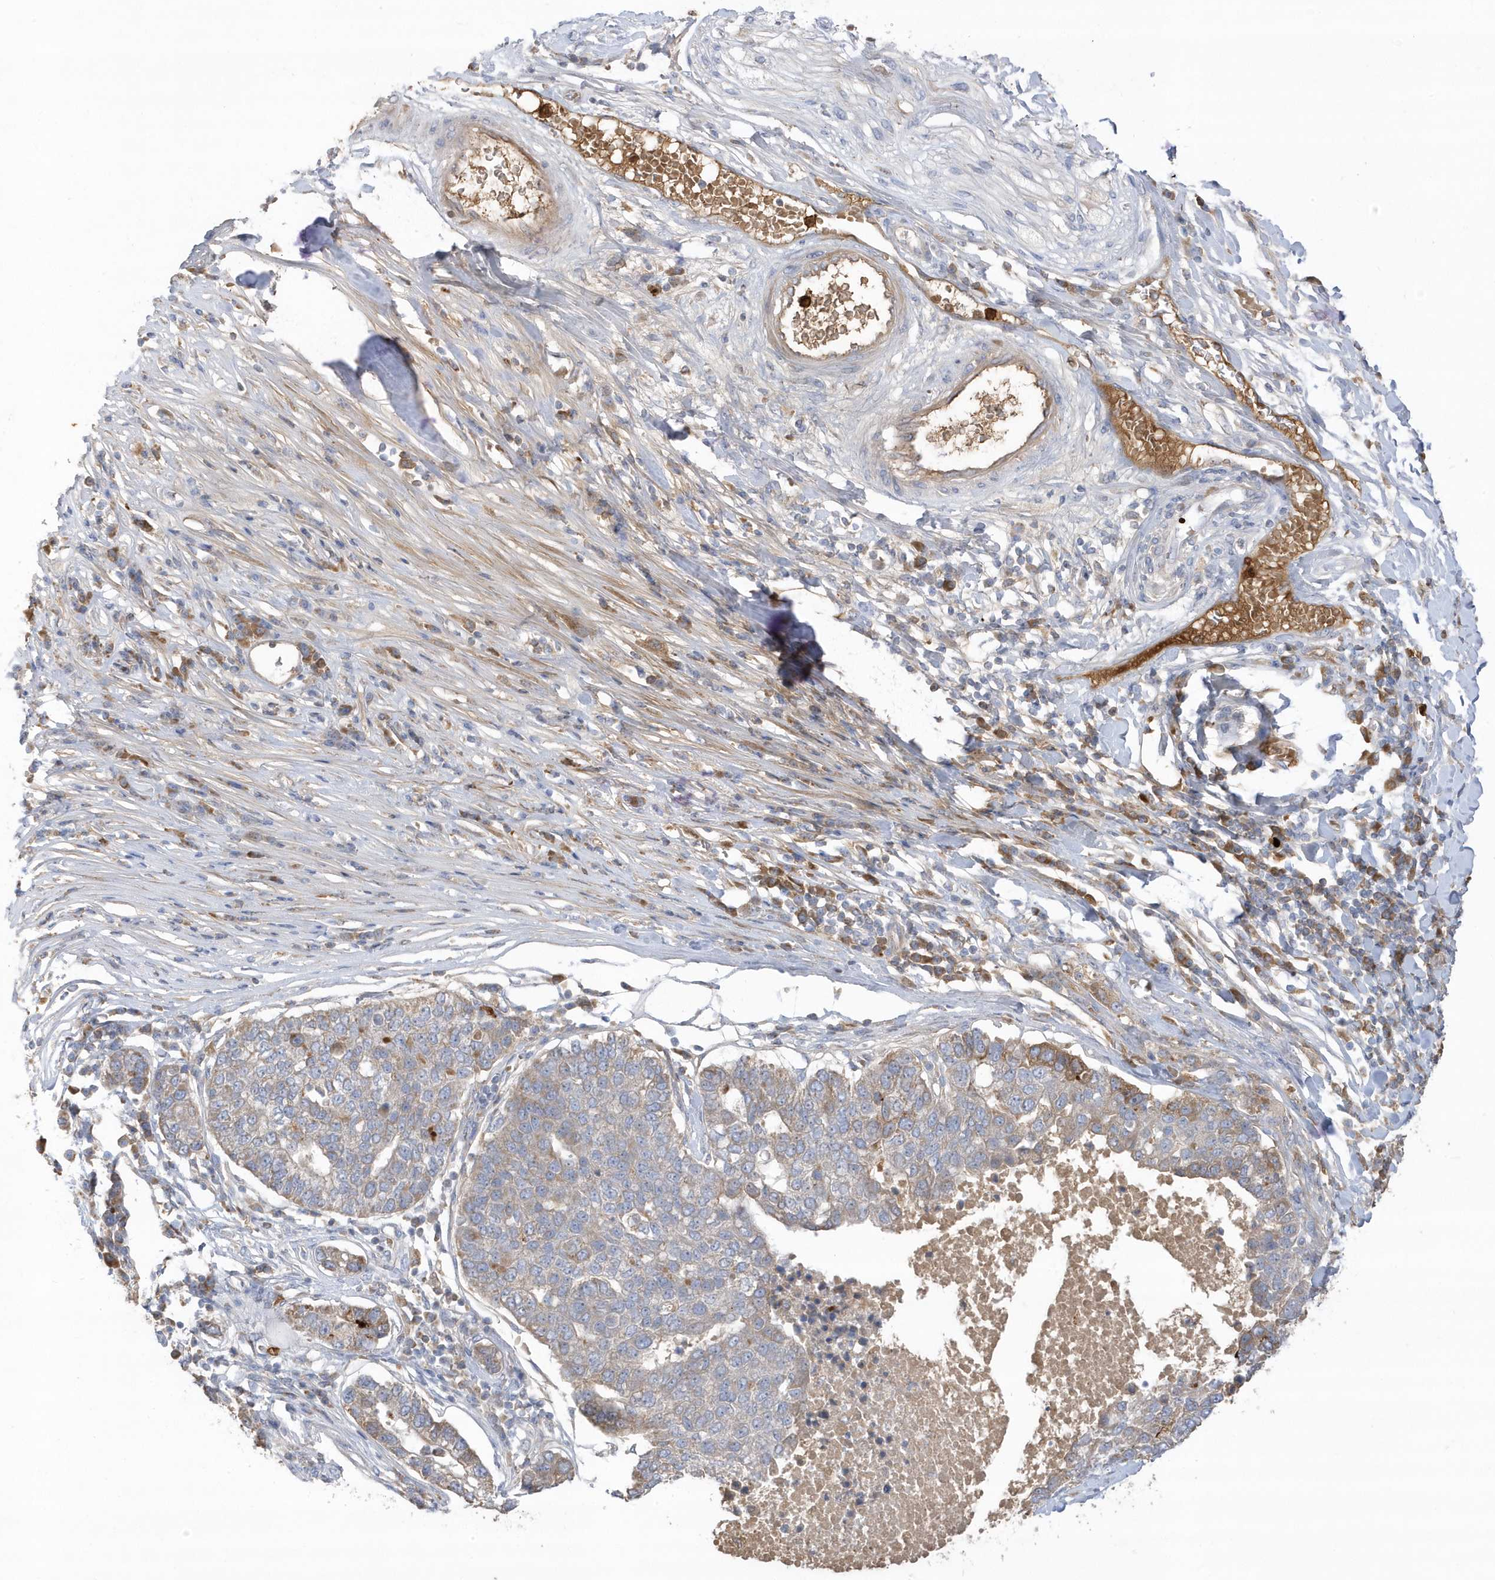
{"staining": {"intensity": "moderate", "quantity": "<25%", "location": "cytoplasmic/membranous"}, "tissue": "pancreatic cancer", "cell_type": "Tumor cells", "image_type": "cancer", "snomed": [{"axis": "morphology", "description": "Adenocarcinoma, NOS"}, {"axis": "topography", "description": "Pancreas"}], "caption": "Protein staining of adenocarcinoma (pancreatic) tissue reveals moderate cytoplasmic/membranous staining in approximately <25% of tumor cells. Nuclei are stained in blue.", "gene": "DPP9", "patient": {"sex": "female", "age": 61}}